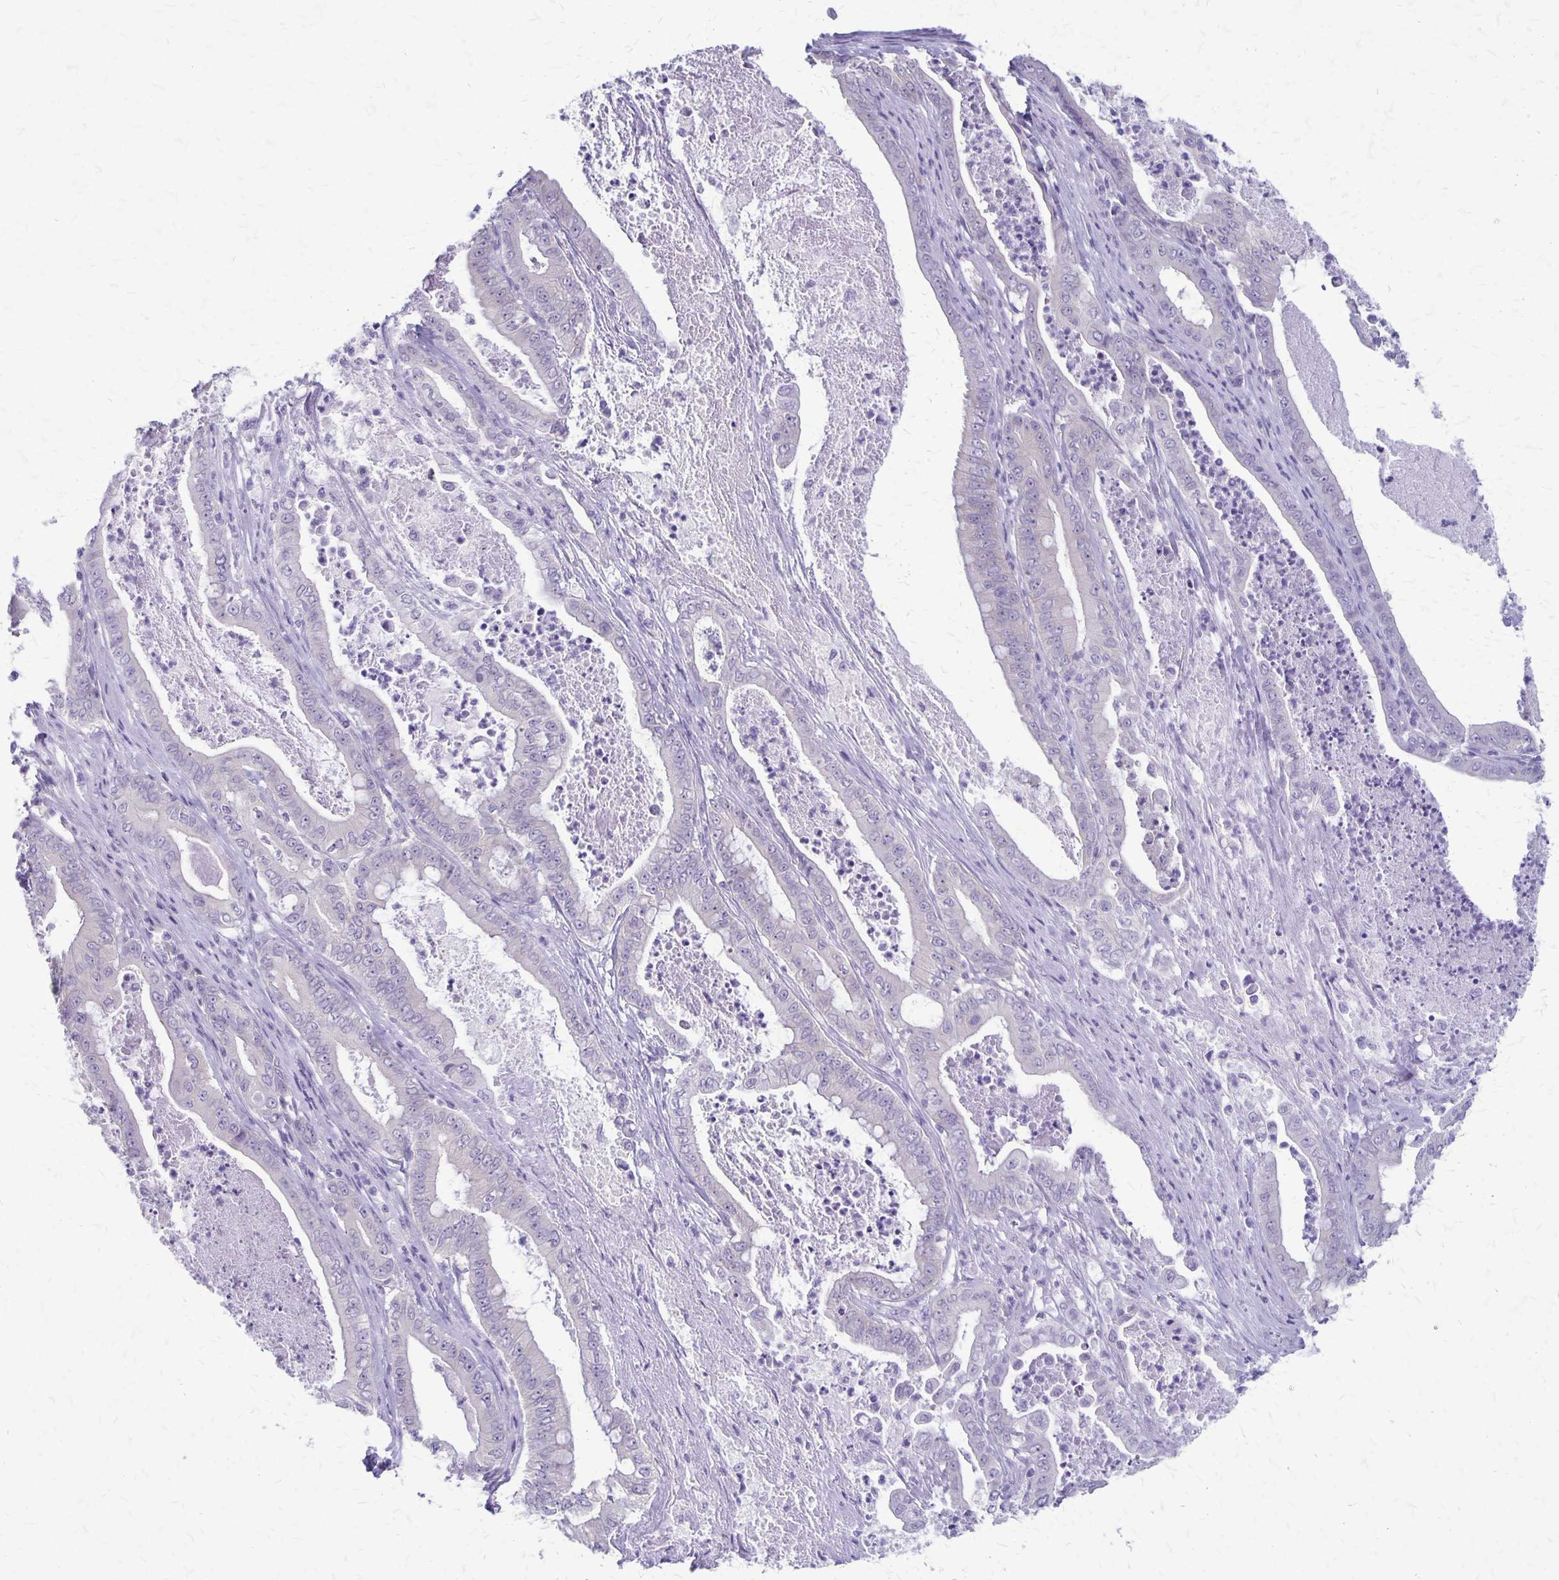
{"staining": {"intensity": "negative", "quantity": "none", "location": "none"}, "tissue": "pancreatic cancer", "cell_type": "Tumor cells", "image_type": "cancer", "snomed": [{"axis": "morphology", "description": "Adenocarcinoma, NOS"}, {"axis": "topography", "description": "Pancreas"}], "caption": "The immunohistochemistry (IHC) histopathology image has no significant expression in tumor cells of adenocarcinoma (pancreatic) tissue.", "gene": "PLXNB3", "patient": {"sex": "male", "age": 71}}